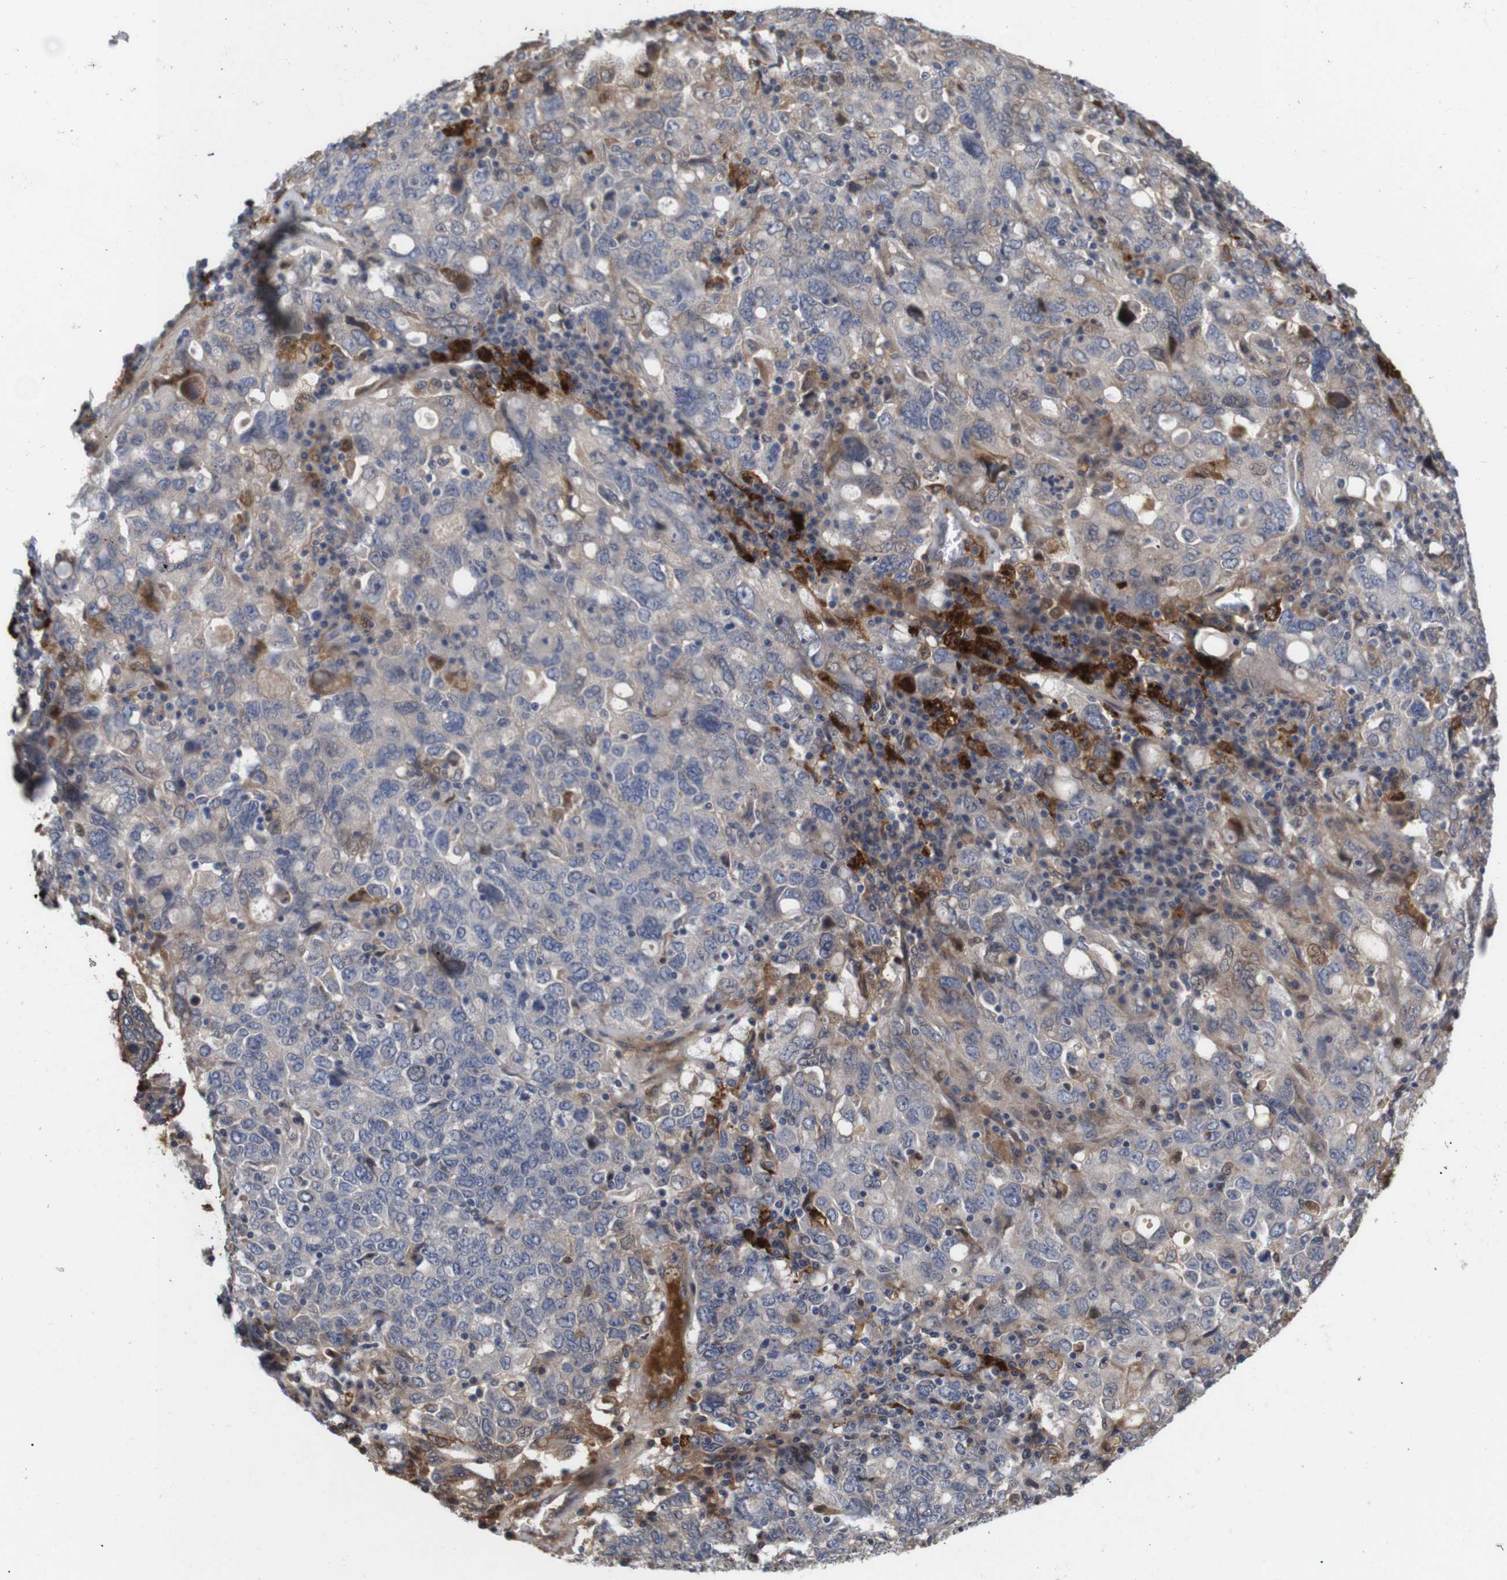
{"staining": {"intensity": "strong", "quantity": "<25%", "location": "cytoplasmic/membranous"}, "tissue": "ovarian cancer", "cell_type": "Tumor cells", "image_type": "cancer", "snomed": [{"axis": "morphology", "description": "Carcinoma, endometroid"}, {"axis": "topography", "description": "Ovary"}], "caption": "Protein analysis of ovarian endometroid carcinoma tissue exhibits strong cytoplasmic/membranous staining in about <25% of tumor cells.", "gene": "SPRY3", "patient": {"sex": "female", "age": 62}}